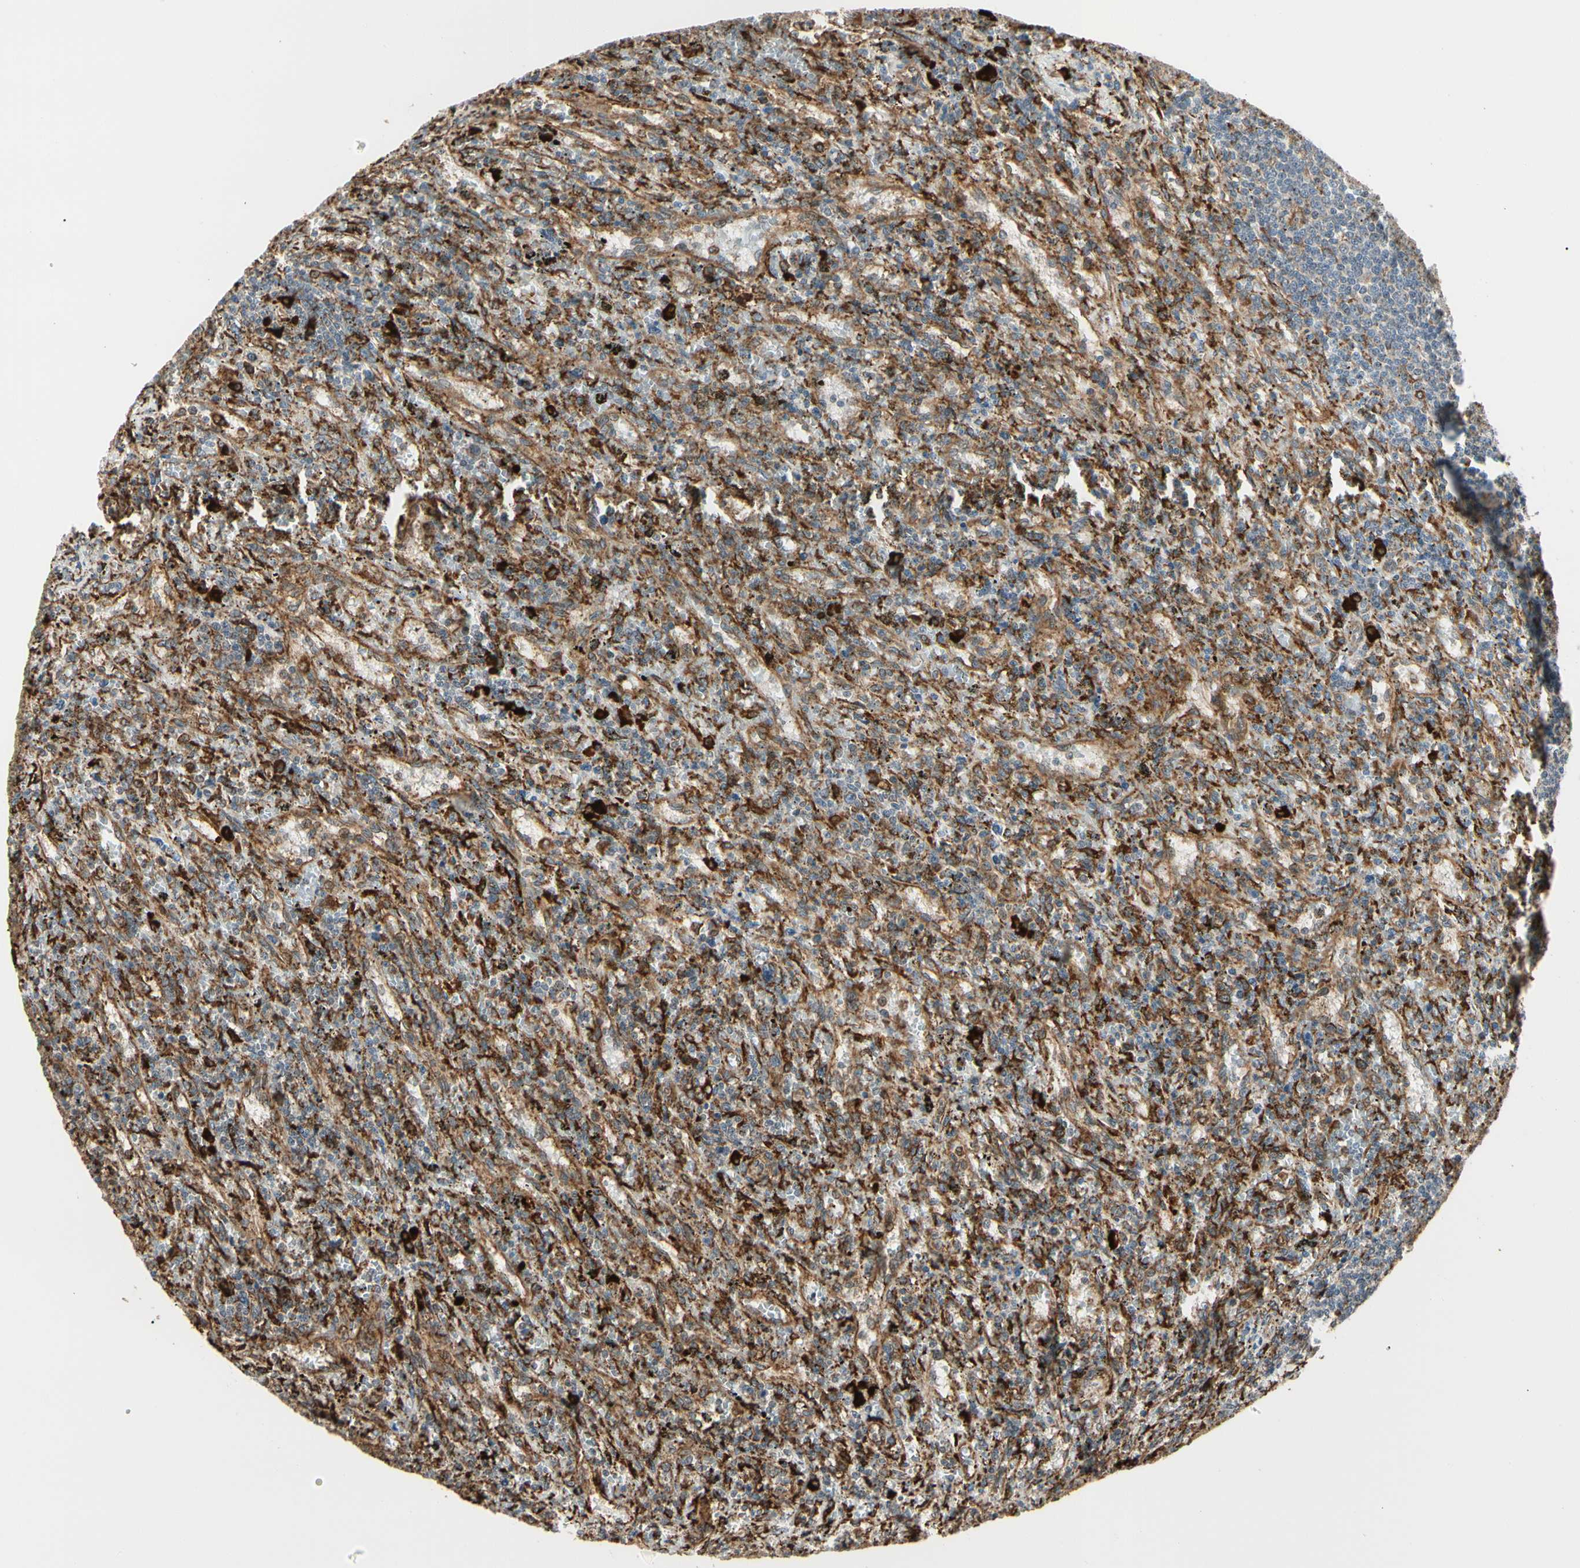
{"staining": {"intensity": "moderate", "quantity": ">75%", "location": "cytoplasmic/membranous"}, "tissue": "lymphoma", "cell_type": "Tumor cells", "image_type": "cancer", "snomed": [{"axis": "morphology", "description": "Malignant lymphoma, non-Hodgkin's type, Low grade"}, {"axis": "topography", "description": "Spleen"}], "caption": "IHC (DAB (3,3'-diaminobenzidine)) staining of human lymphoma demonstrates moderate cytoplasmic/membranous protein expression in about >75% of tumor cells. (DAB IHC with brightfield microscopy, high magnification).", "gene": "HSP90B1", "patient": {"sex": "male", "age": 76}}